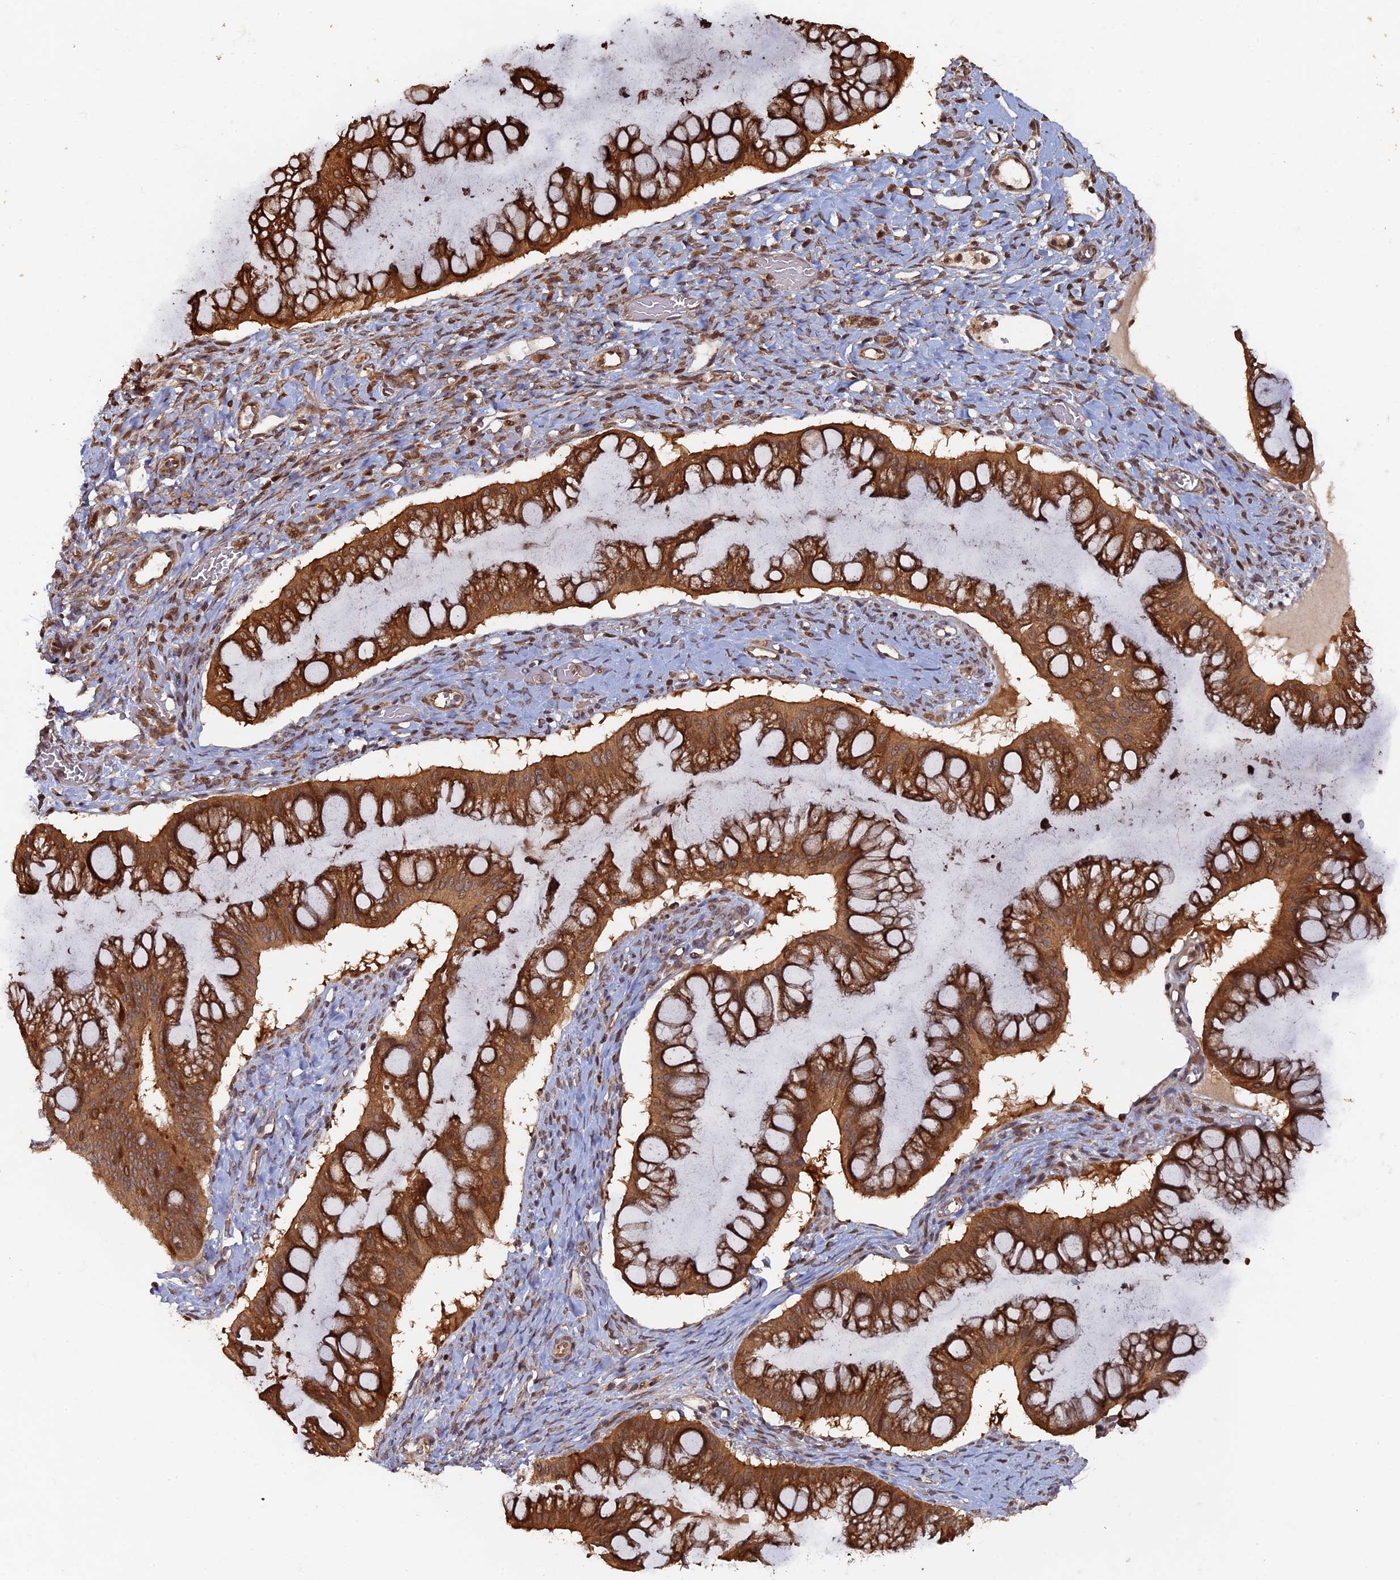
{"staining": {"intensity": "strong", "quantity": ">75%", "location": "cytoplasmic/membranous"}, "tissue": "ovarian cancer", "cell_type": "Tumor cells", "image_type": "cancer", "snomed": [{"axis": "morphology", "description": "Cystadenocarcinoma, mucinous, NOS"}, {"axis": "topography", "description": "Ovary"}], "caption": "Immunohistochemistry (IHC) micrograph of ovarian cancer (mucinous cystadenocarcinoma) stained for a protein (brown), which reveals high levels of strong cytoplasmic/membranous staining in about >75% of tumor cells.", "gene": "VPS37C", "patient": {"sex": "female", "age": 73}}